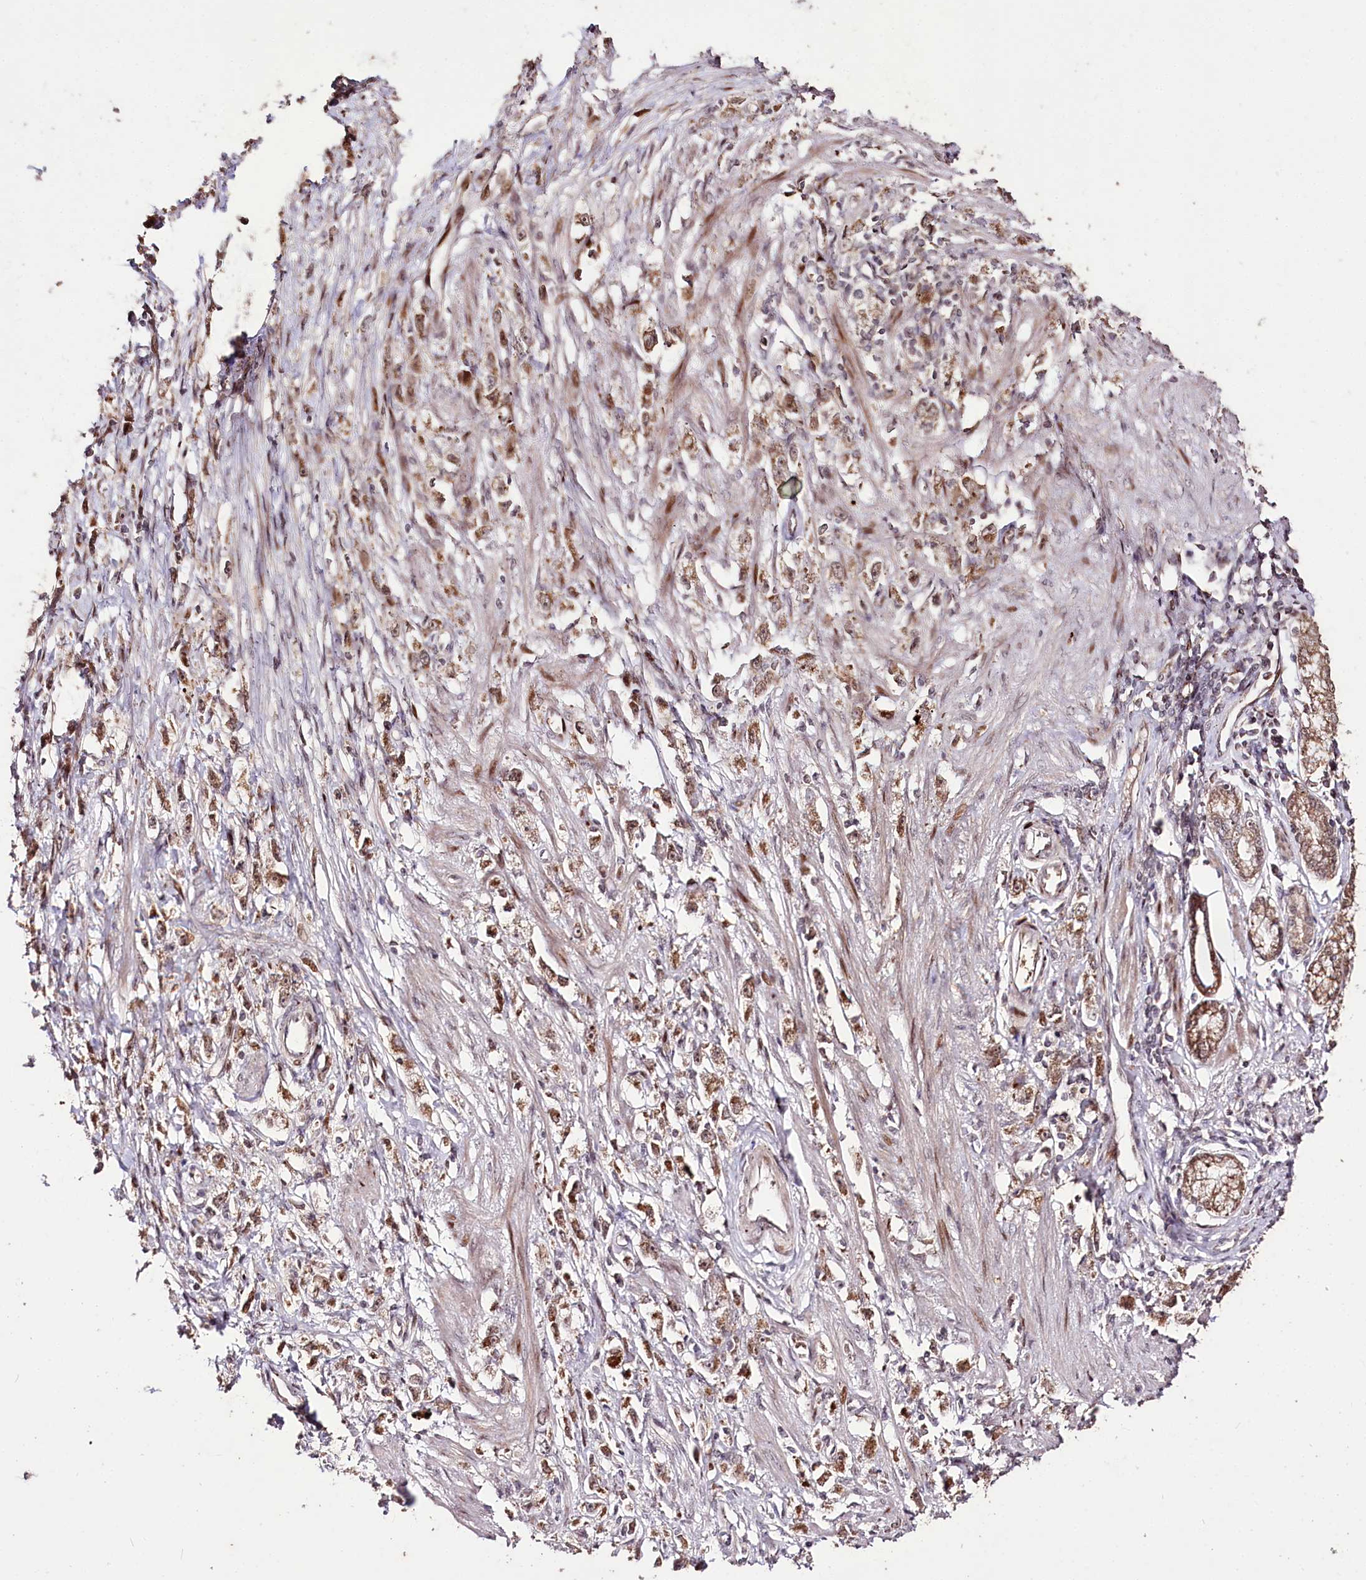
{"staining": {"intensity": "moderate", "quantity": ">75%", "location": "cytoplasmic/membranous"}, "tissue": "stomach cancer", "cell_type": "Tumor cells", "image_type": "cancer", "snomed": [{"axis": "morphology", "description": "Adenocarcinoma, NOS"}, {"axis": "topography", "description": "Stomach"}], "caption": "A histopathology image of stomach cancer (adenocarcinoma) stained for a protein displays moderate cytoplasmic/membranous brown staining in tumor cells.", "gene": "CARD19", "patient": {"sex": "female", "age": 59}}